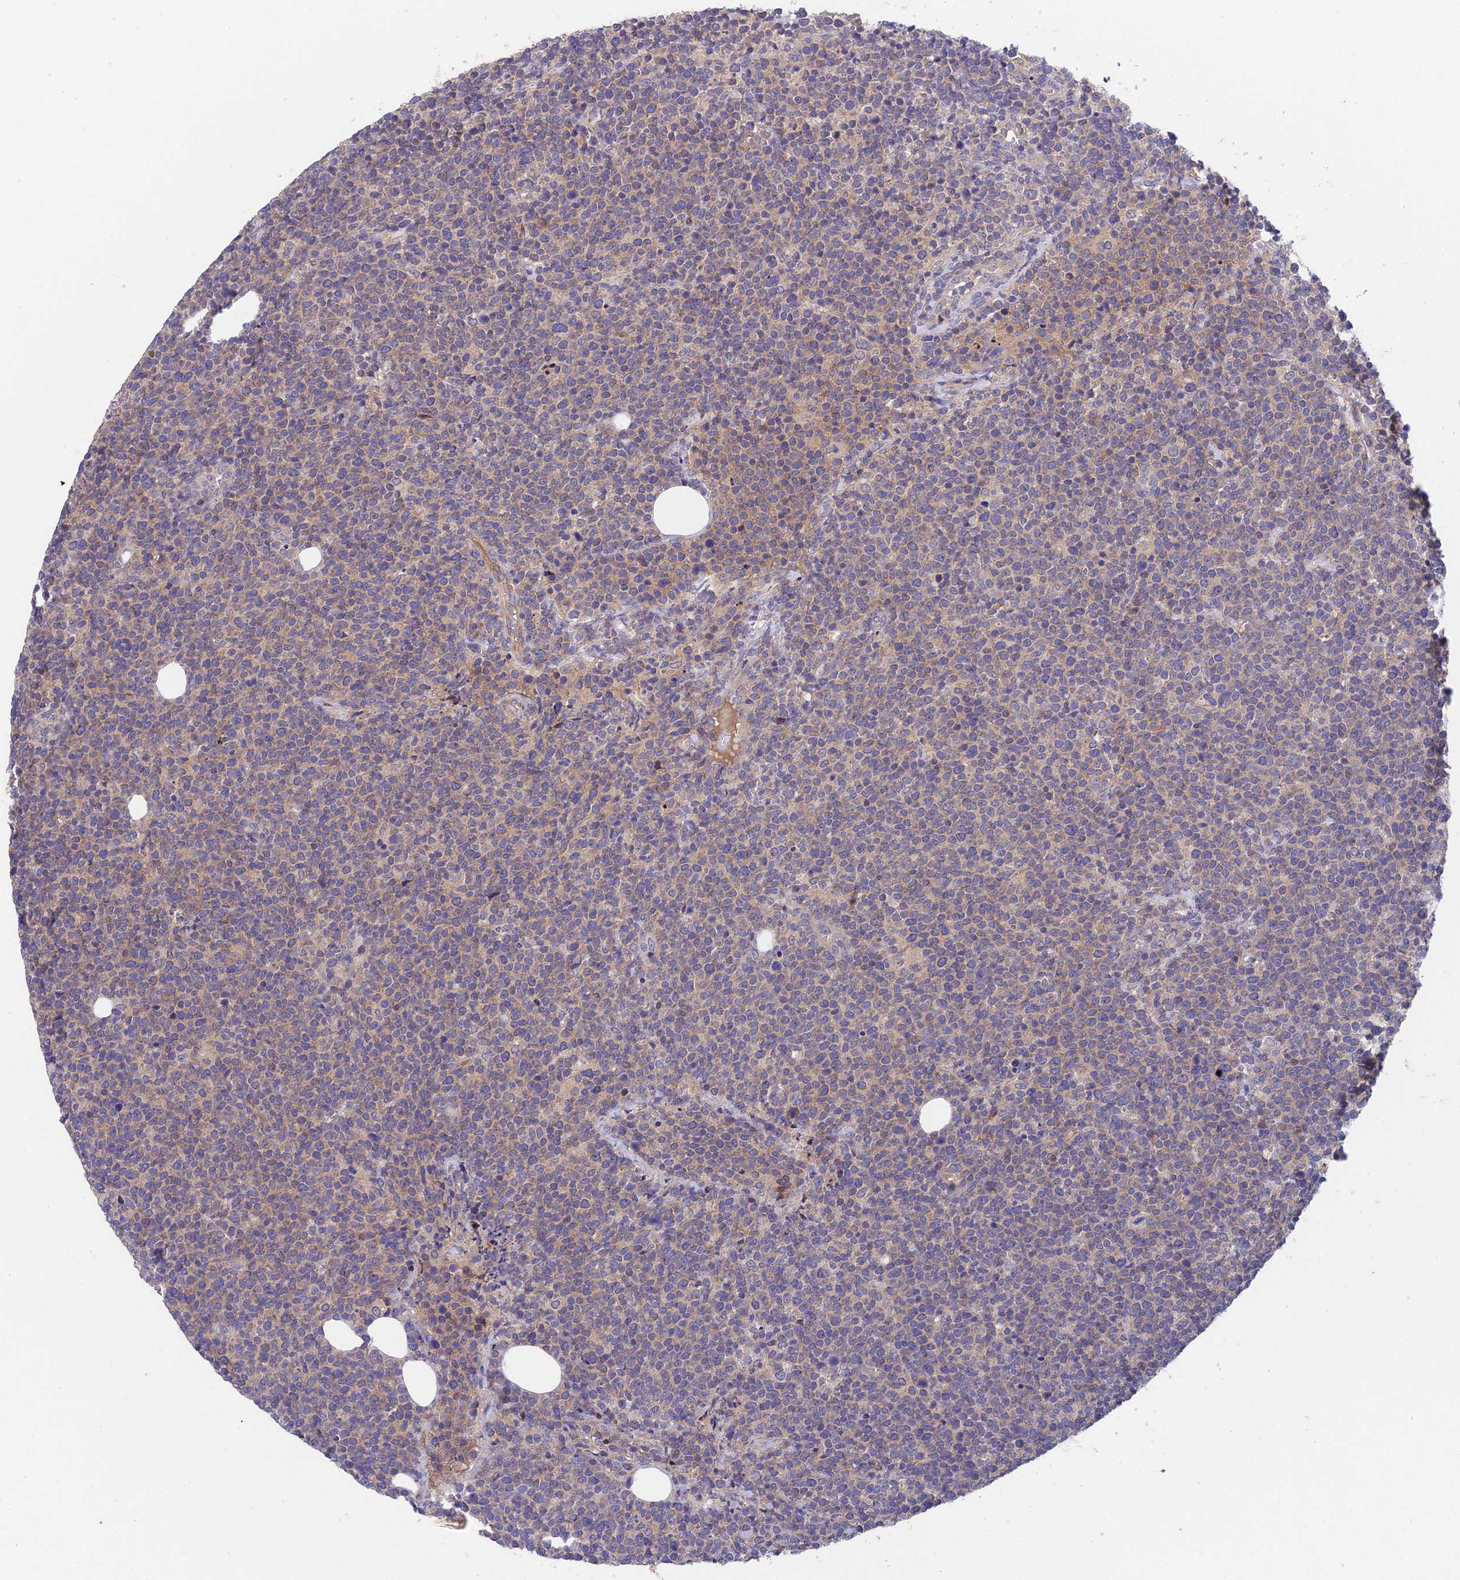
{"staining": {"intensity": "negative", "quantity": "none", "location": "none"}, "tissue": "lymphoma", "cell_type": "Tumor cells", "image_type": "cancer", "snomed": [{"axis": "morphology", "description": "Malignant lymphoma, non-Hodgkin's type, High grade"}, {"axis": "topography", "description": "Lymph node"}], "caption": "The histopathology image displays no staining of tumor cells in lymphoma.", "gene": "ADAMTS13", "patient": {"sex": "male", "age": 61}}